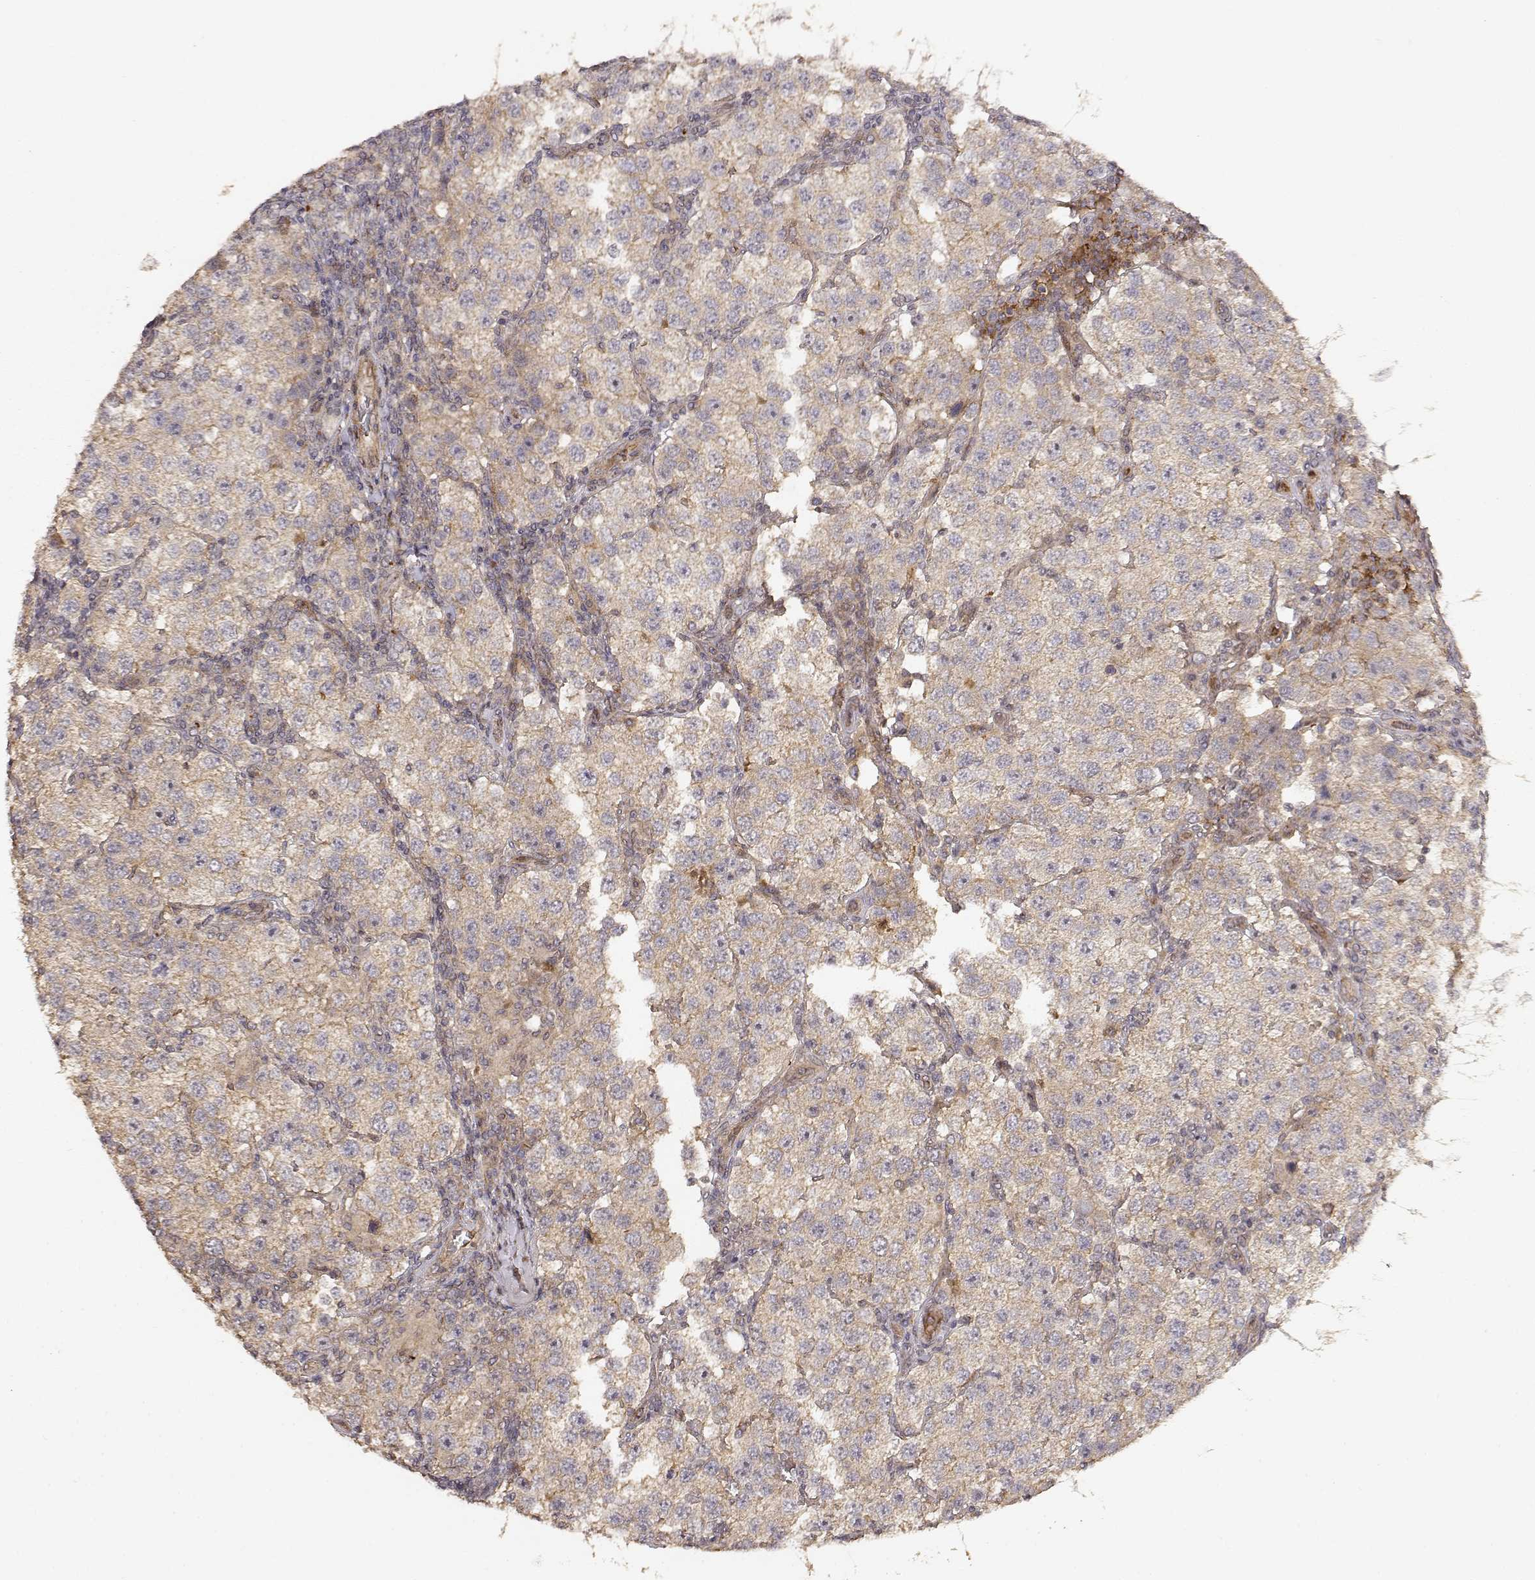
{"staining": {"intensity": "weak", "quantity": ">75%", "location": "cytoplasmic/membranous"}, "tissue": "testis cancer", "cell_type": "Tumor cells", "image_type": "cancer", "snomed": [{"axis": "morphology", "description": "Seminoma, NOS"}, {"axis": "topography", "description": "Testis"}], "caption": "Human testis cancer stained with a protein marker reveals weak staining in tumor cells.", "gene": "PICK1", "patient": {"sex": "male", "age": 37}}